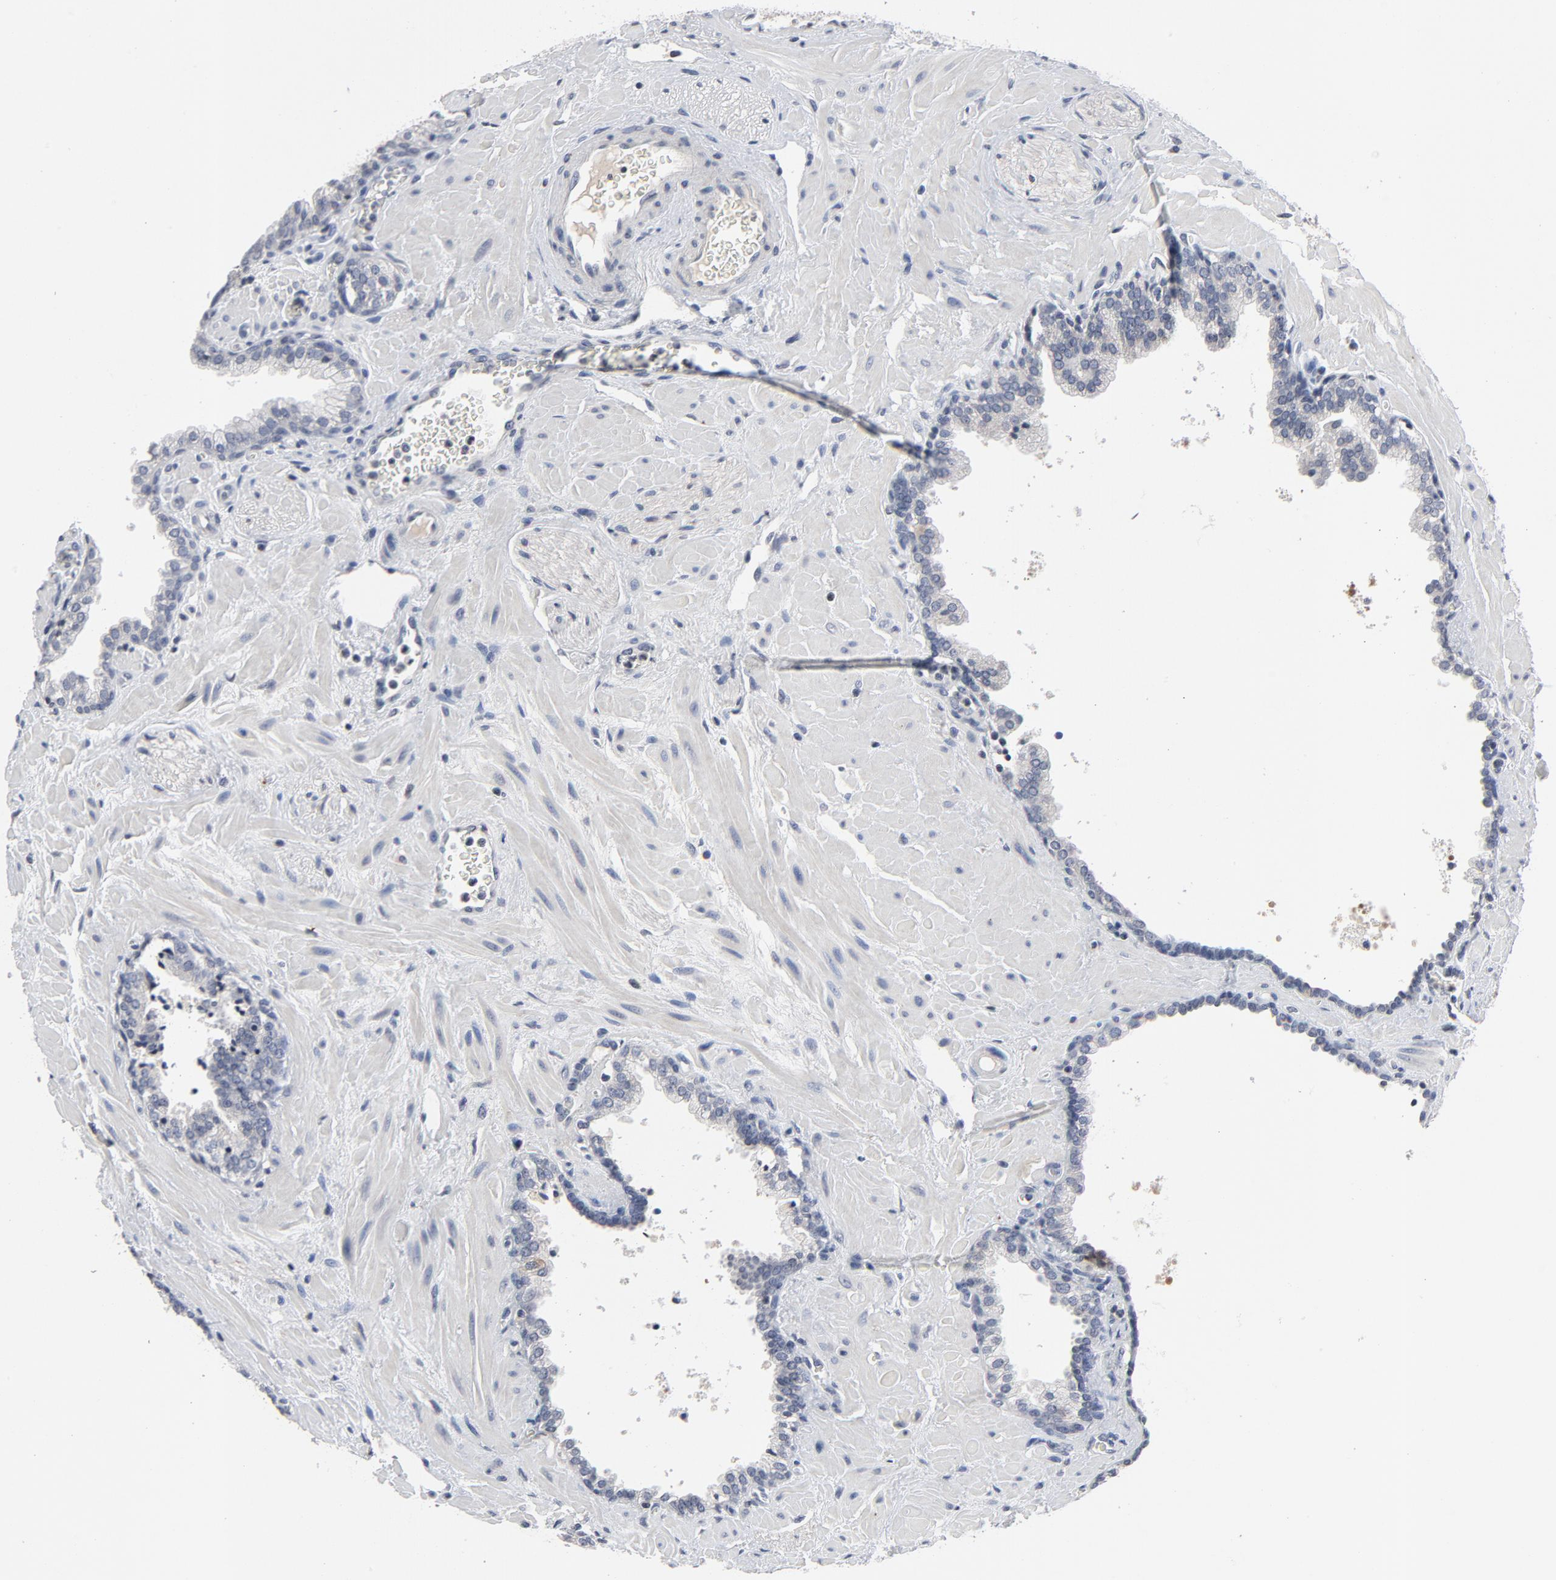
{"staining": {"intensity": "negative", "quantity": "none", "location": "none"}, "tissue": "prostate", "cell_type": "Glandular cells", "image_type": "normal", "snomed": [{"axis": "morphology", "description": "Normal tissue, NOS"}, {"axis": "topography", "description": "Prostate"}], "caption": "Glandular cells show no significant positivity in benign prostate. (DAB (3,3'-diaminobenzidine) IHC visualized using brightfield microscopy, high magnification).", "gene": "TCL1A", "patient": {"sex": "male", "age": 60}}